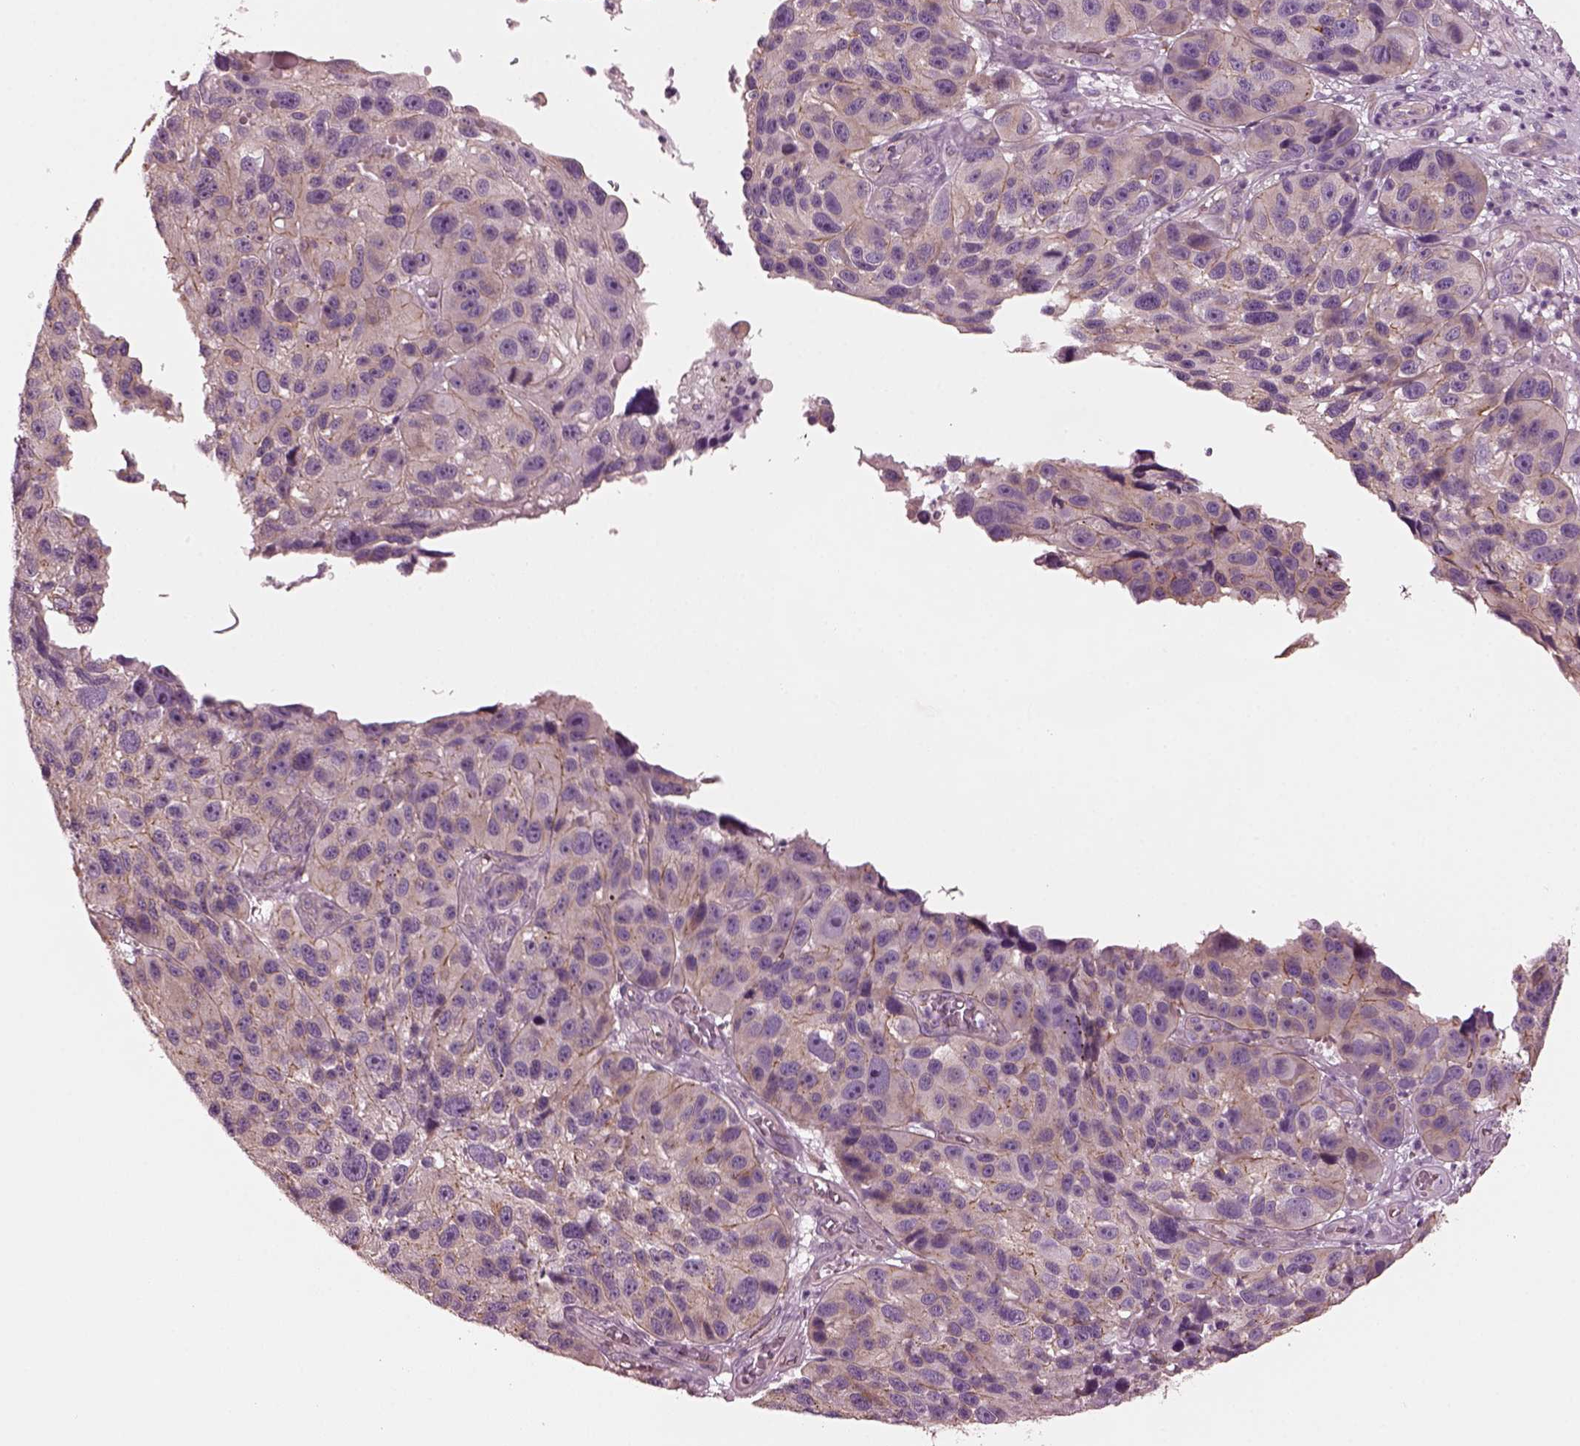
{"staining": {"intensity": "weak", "quantity": "<25%", "location": "cytoplasmic/membranous"}, "tissue": "melanoma", "cell_type": "Tumor cells", "image_type": "cancer", "snomed": [{"axis": "morphology", "description": "Malignant melanoma, NOS"}, {"axis": "topography", "description": "Skin"}], "caption": "Image shows no protein staining in tumor cells of melanoma tissue. (Immunohistochemistry, brightfield microscopy, high magnification).", "gene": "ODAD1", "patient": {"sex": "male", "age": 53}}